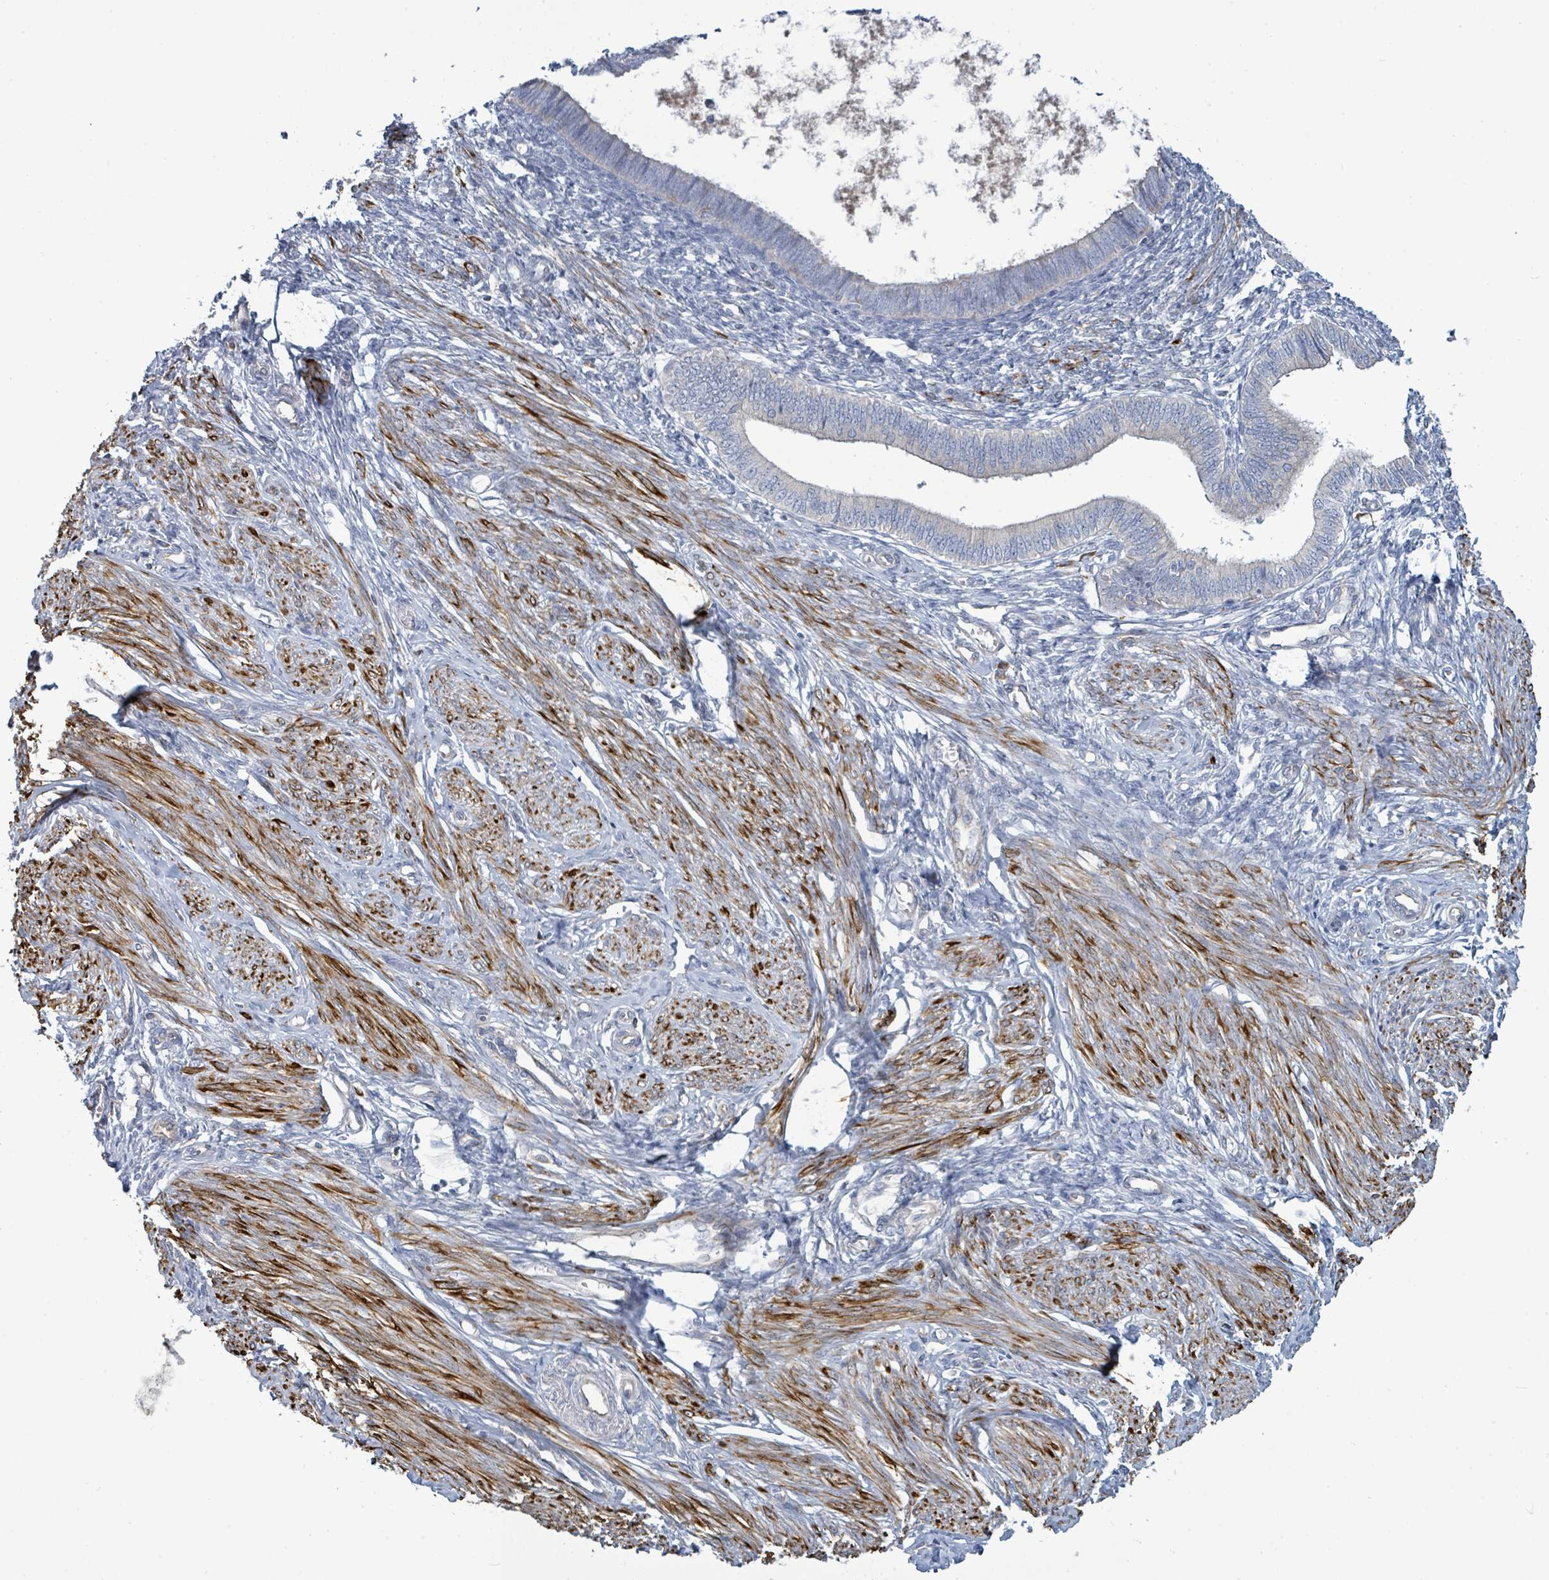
{"staining": {"intensity": "negative", "quantity": "none", "location": "none"}, "tissue": "endometrium", "cell_type": "Cells in endometrial stroma", "image_type": "normal", "snomed": [{"axis": "morphology", "description": "Normal tissue, NOS"}, {"axis": "topography", "description": "Endometrium"}], "caption": "Immunohistochemistry (IHC) of unremarkable human endometrium exhibits no expression in cells in endometrial stroma.", "gene": "SIRPB1", "patient": {"sex": "female", "age": 46}}